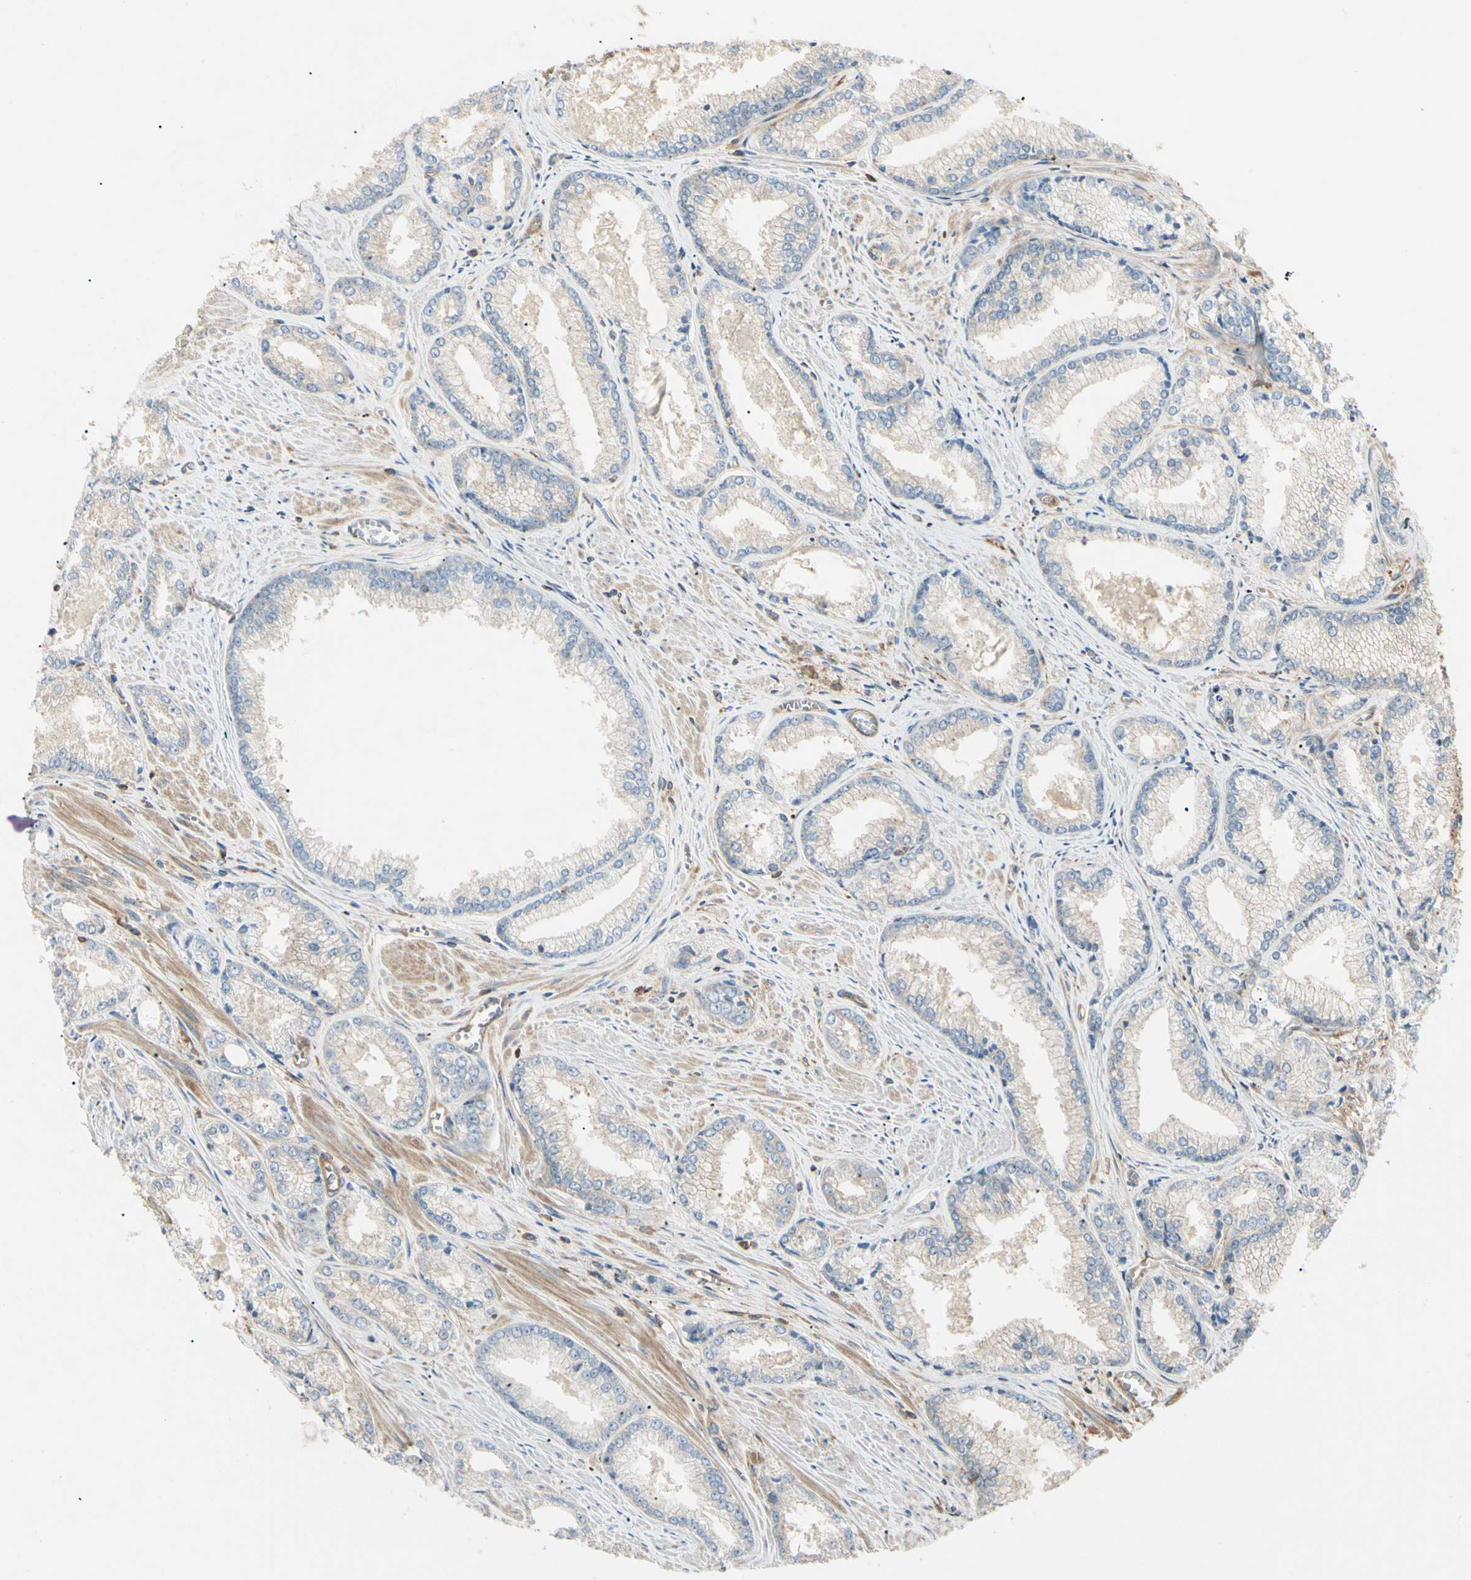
{"staining": {"intensity": "weak", "quantity": "25%-75%", "location": "cytoplasmic/membranous"}, "tissue": "prostate cancer", "cell_type": "Tumor cells", "image_type": "cancer", "snomed": [{"axis": "morphology", "description": "Adenocarcinoma, Low grade"}, {"axis": "topography", "description": "Prostate"}], "caption": "Protein expression analysis of prostate cancer displays weak cytoplasmic/membranous positivity in approximately 25%-75% of tumor cells.", "gene": "ARPC2", "patient": {"sex": "male", "age": 64}}